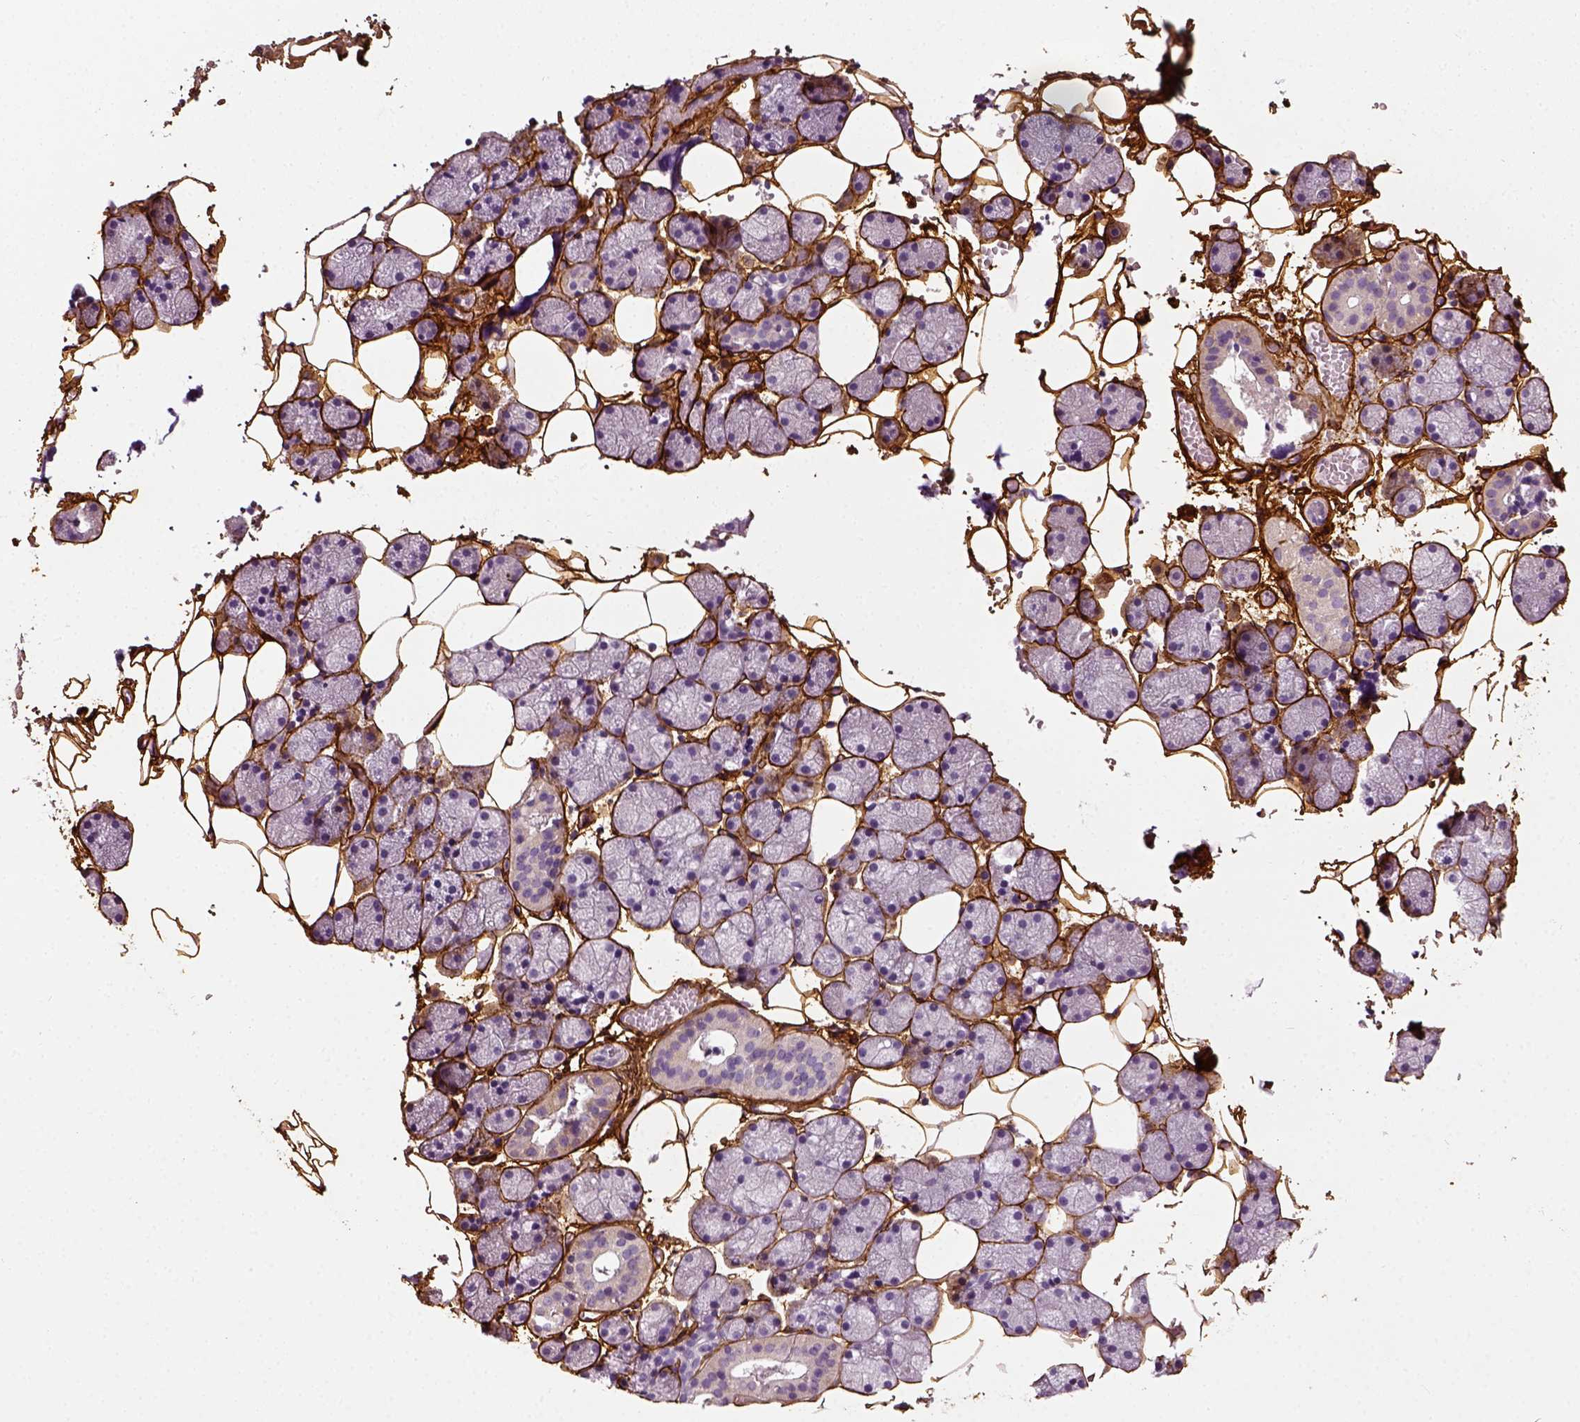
{"staining": {"intensity": "negative", "quantity": "none", "location": "none"}, "tissue": "salivary gland", "cell_type": "Glandular cells", "image_type": "normal", "snomed": [{"axis": "morphology", "description": "Normal tissue, NOS"}, {"axis": "topography", "description": "Salivary gland"}], "caption": "A high-resolution histopathology image shows IHC staining of benign salivary gland, which exhibits no significant staining in glandular cells.", "gene": "COL6A2", "patient": {"sex": "male", "age": 38}}